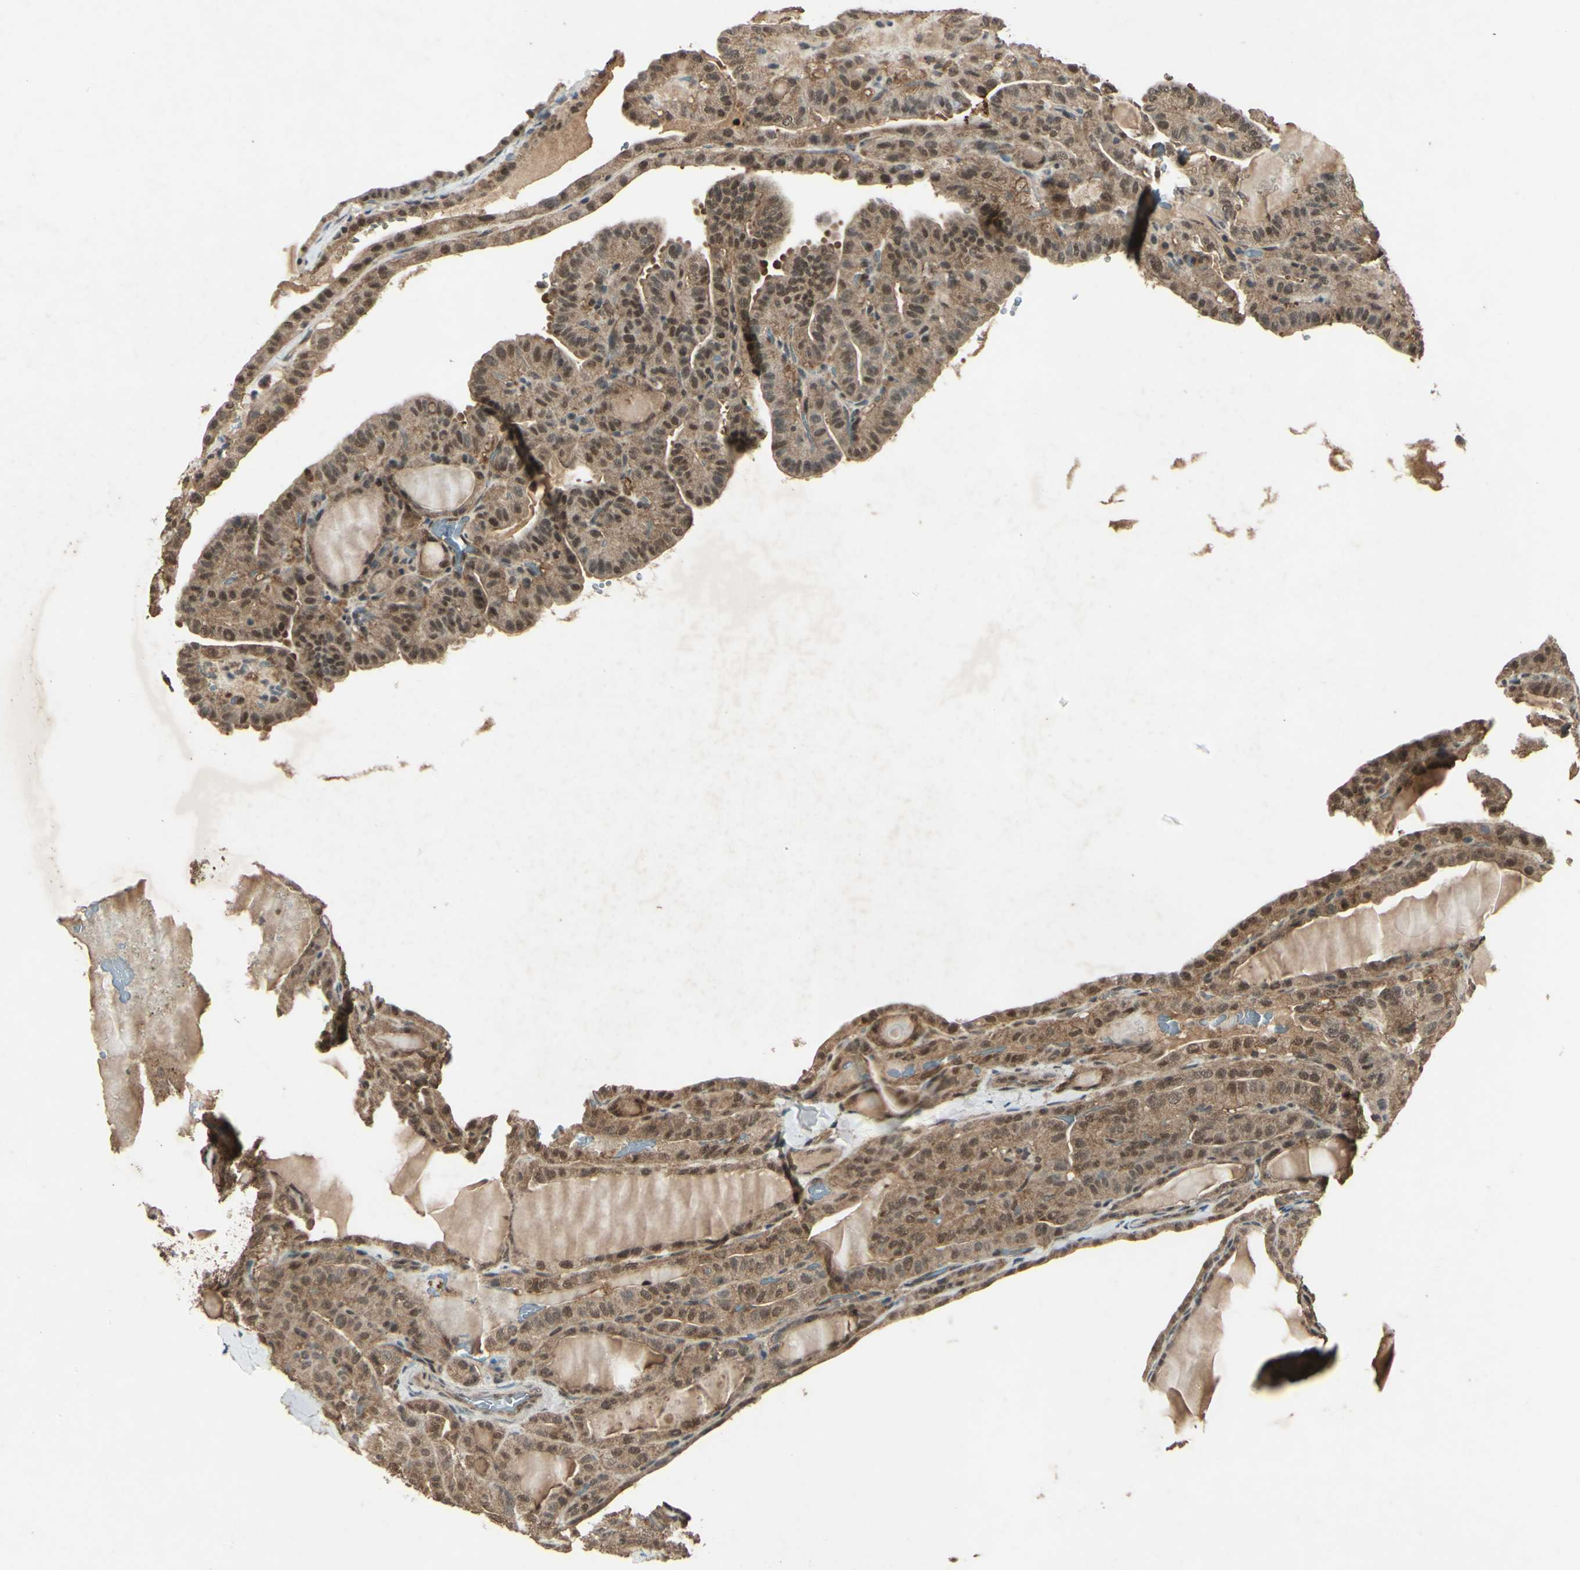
{"staining": {"intensity": "moderate", "quantity": ">75%", "location": "cytoplasmic/membranous,nuclear"}, "tissue": "thyroid cancer", "cell_type": "Tumor cells", "image_type": "cancer", "snomed": [{"axis": "morphology", "description": "Papillary adenocarcinoma, NOS"}, {"axis": "topography", "description": "Thyroid gland"}], "caption": "Thyroid cancer (papillary adenocarcinoma) was stained to show a protein in brown. There is medium levels of moderate cytoplasmic/membranous and nuclear positivity in approximately >75% of tumor cells.", "gene": "PSMD5", "patient": {"sex": "male", "age": 77}}